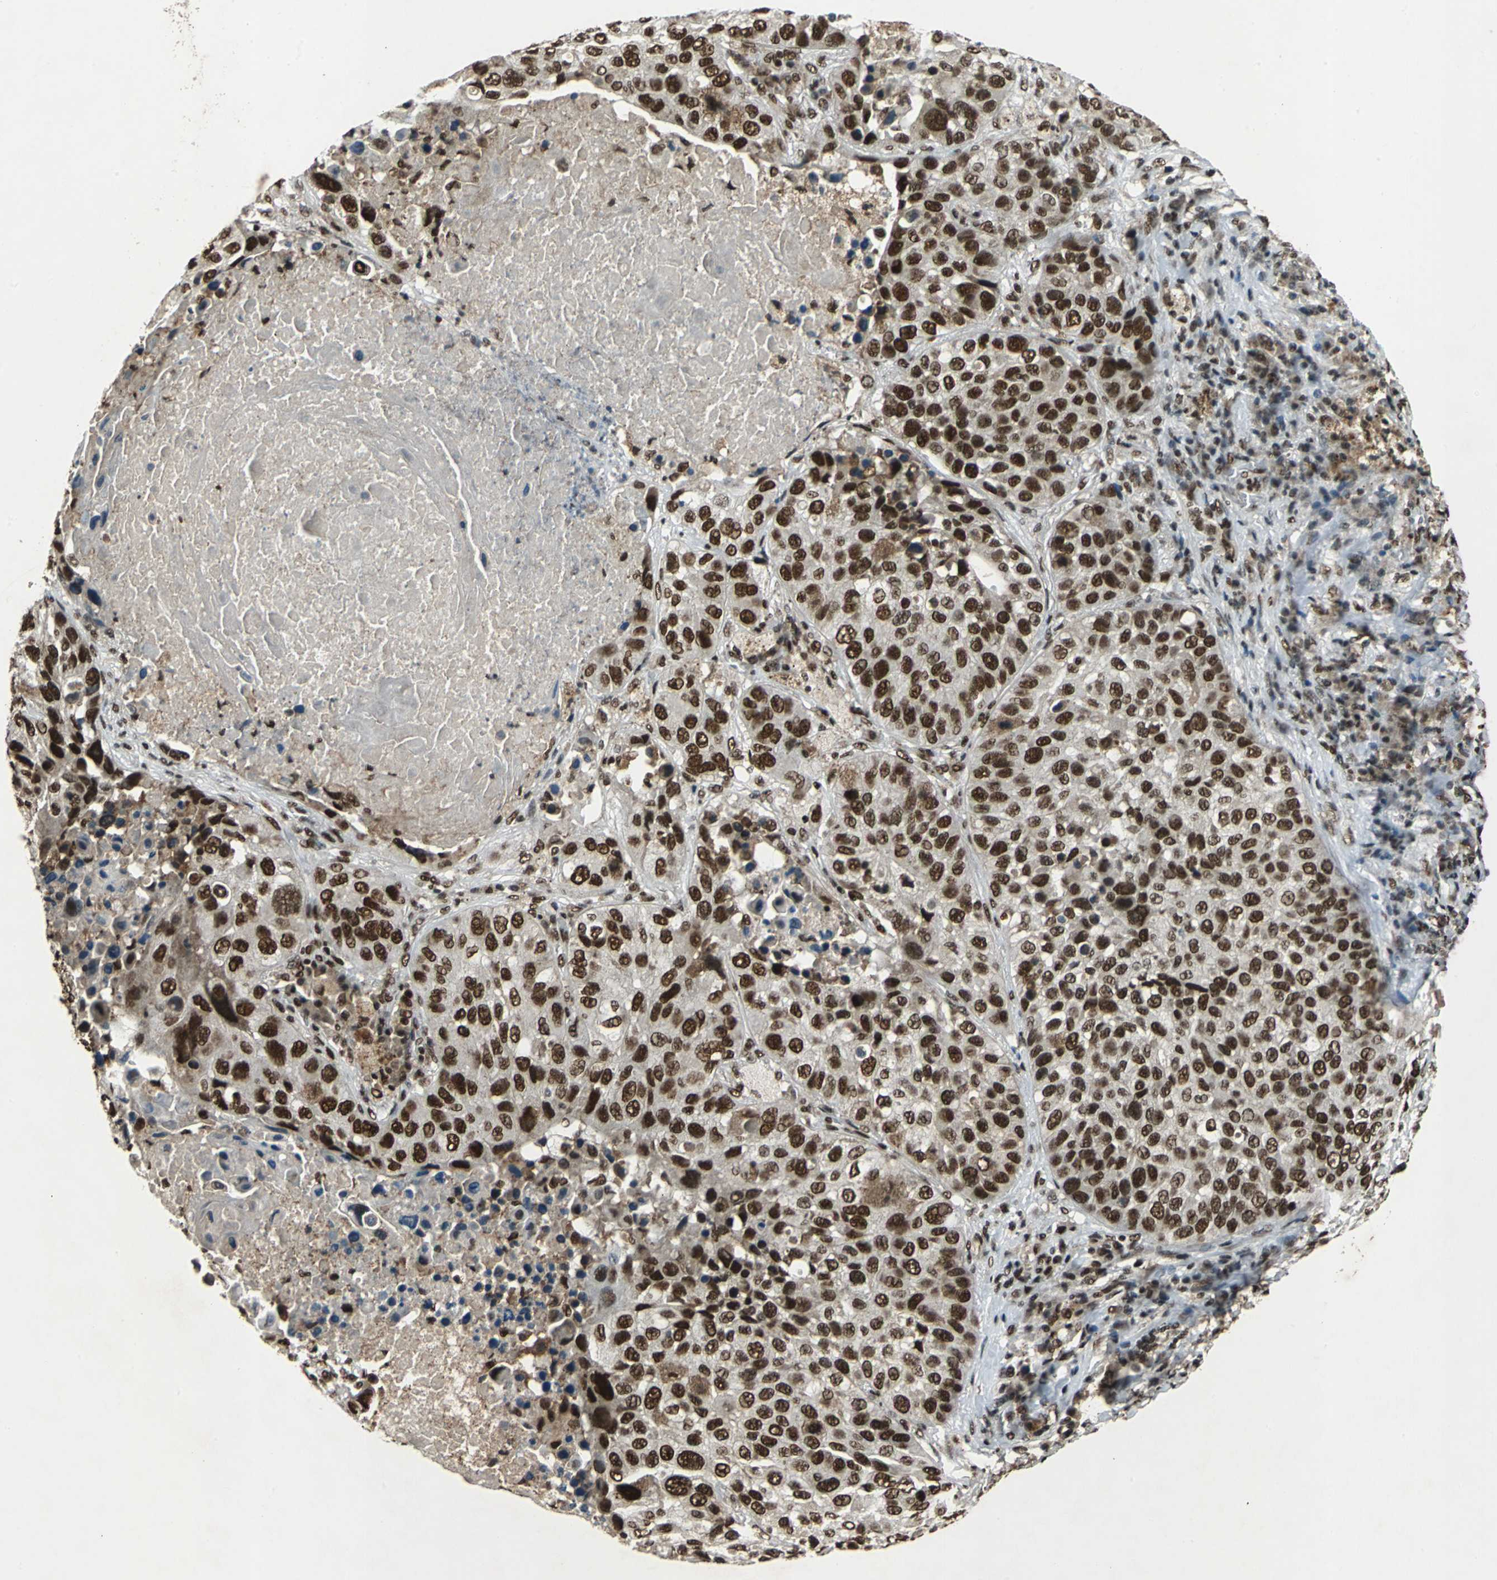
{"staining": {"intensity": "strong", "quantity": ">75%", "location": "nuclear"}, "tissue": "lung cancer", "cell_type": "Tumor cells", "image_type": "cancer", "snomed": [{"axis": "morphology", "description": "Squamous cell carcinoma, NOS"}, {"axis": "topography", "description": "Lung"}], "caption": "Strong nuclear protein positivity is appreciated in about >75% of tumor cells in lung squamous cell carcinoma.", "gene": "MTA2", "patient": {"sex": "male", "age": 54}}